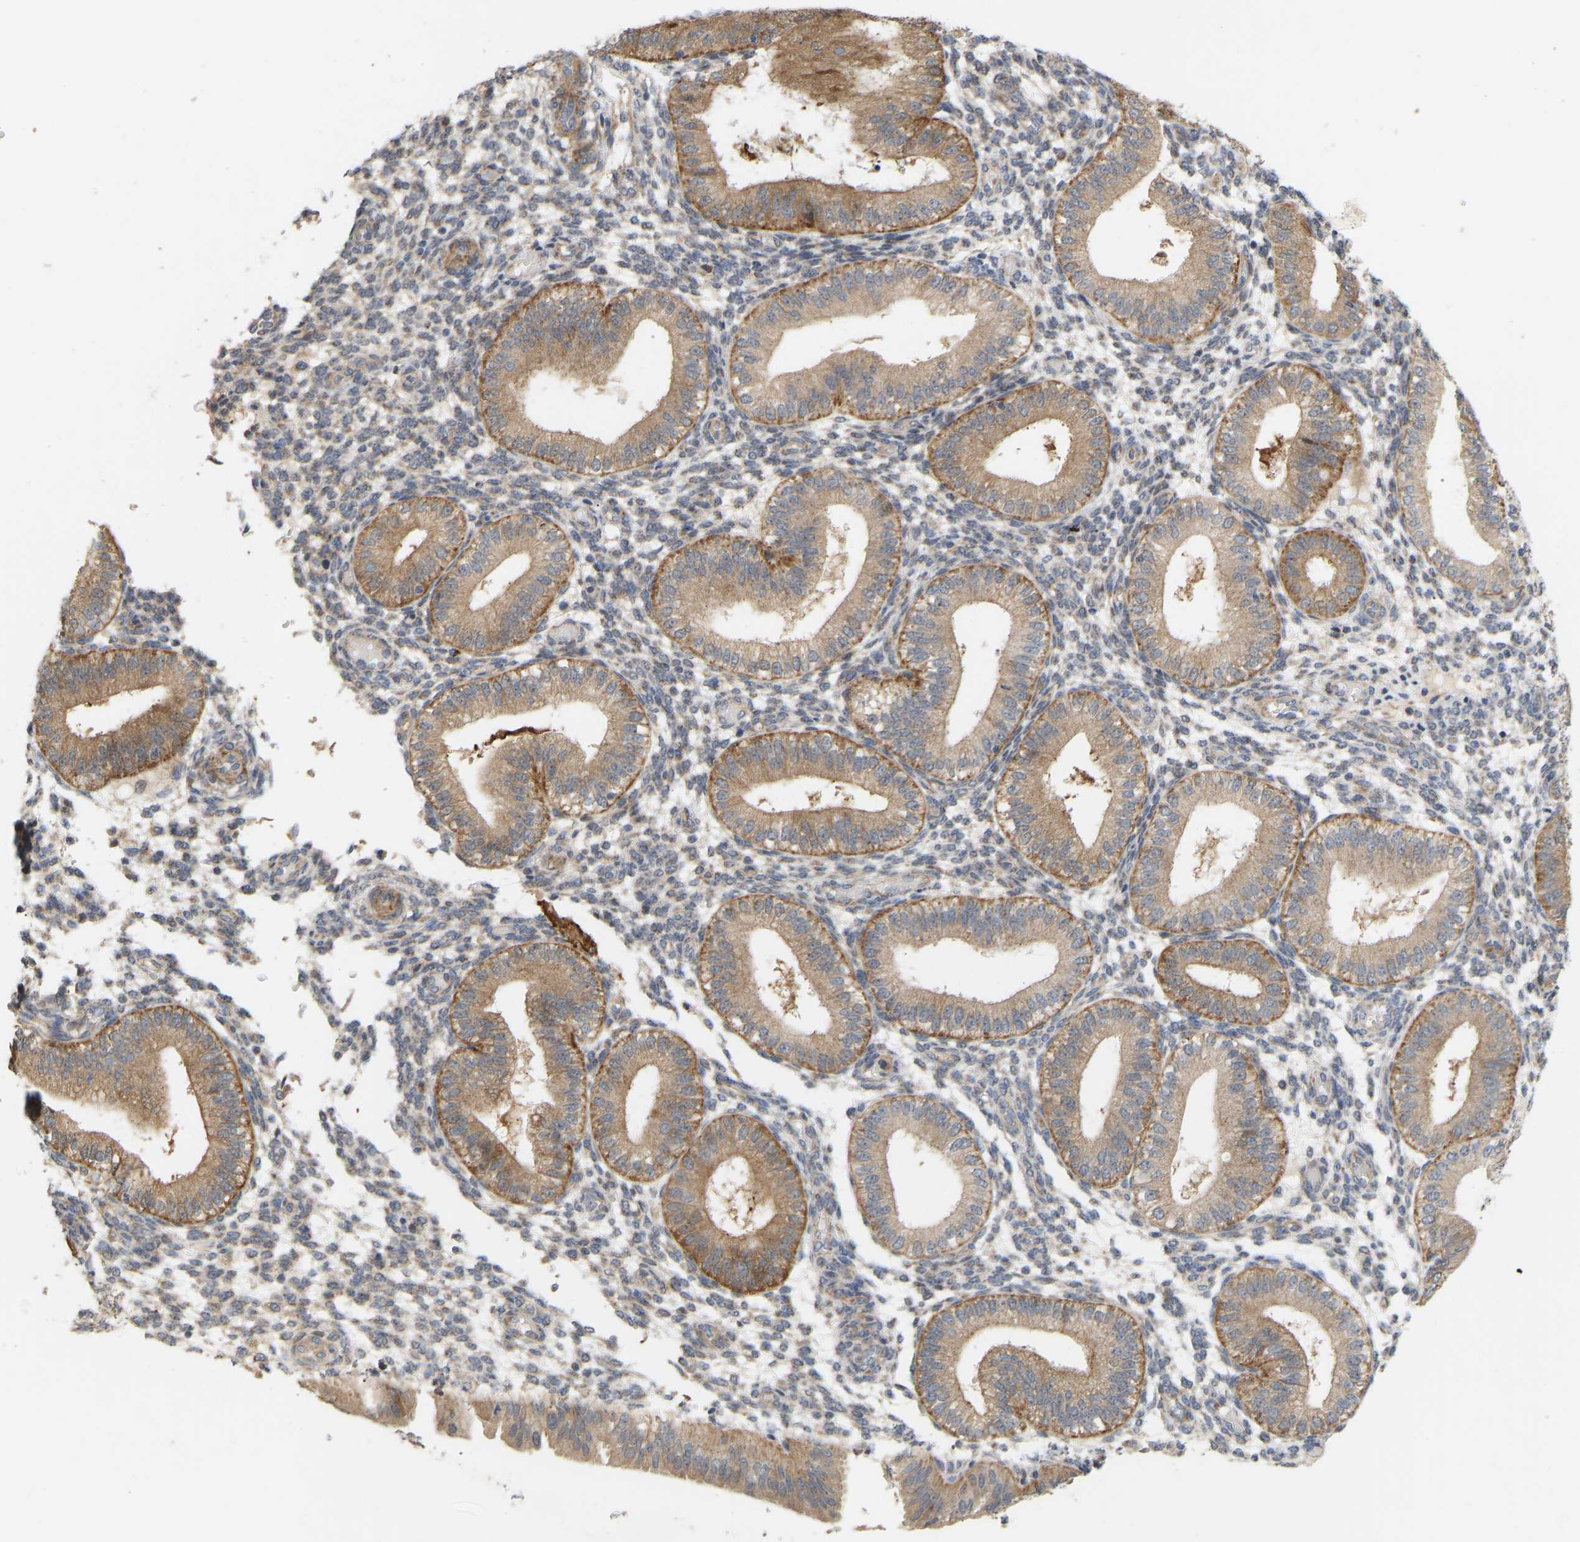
{"staining": {"intensity": "weak", "quantity": "<25%", "location": "cytoplasmic/membranous"}, "tissue": "endometrium", "cell_type": "Cells in endometrial stroma", "image_type": "normal", "snomed": [{"axis": "morphology", "description": "Normal tissue, NOS"}, {"axis": "topography", "description": "Endometrium"}], "caption": "A photomicrograph of endometrium stained for a protein shows no brown staining in cells in endometrial stroma.", "gene": "HACD2", "patient": {"sex": "female", "age": 39}}